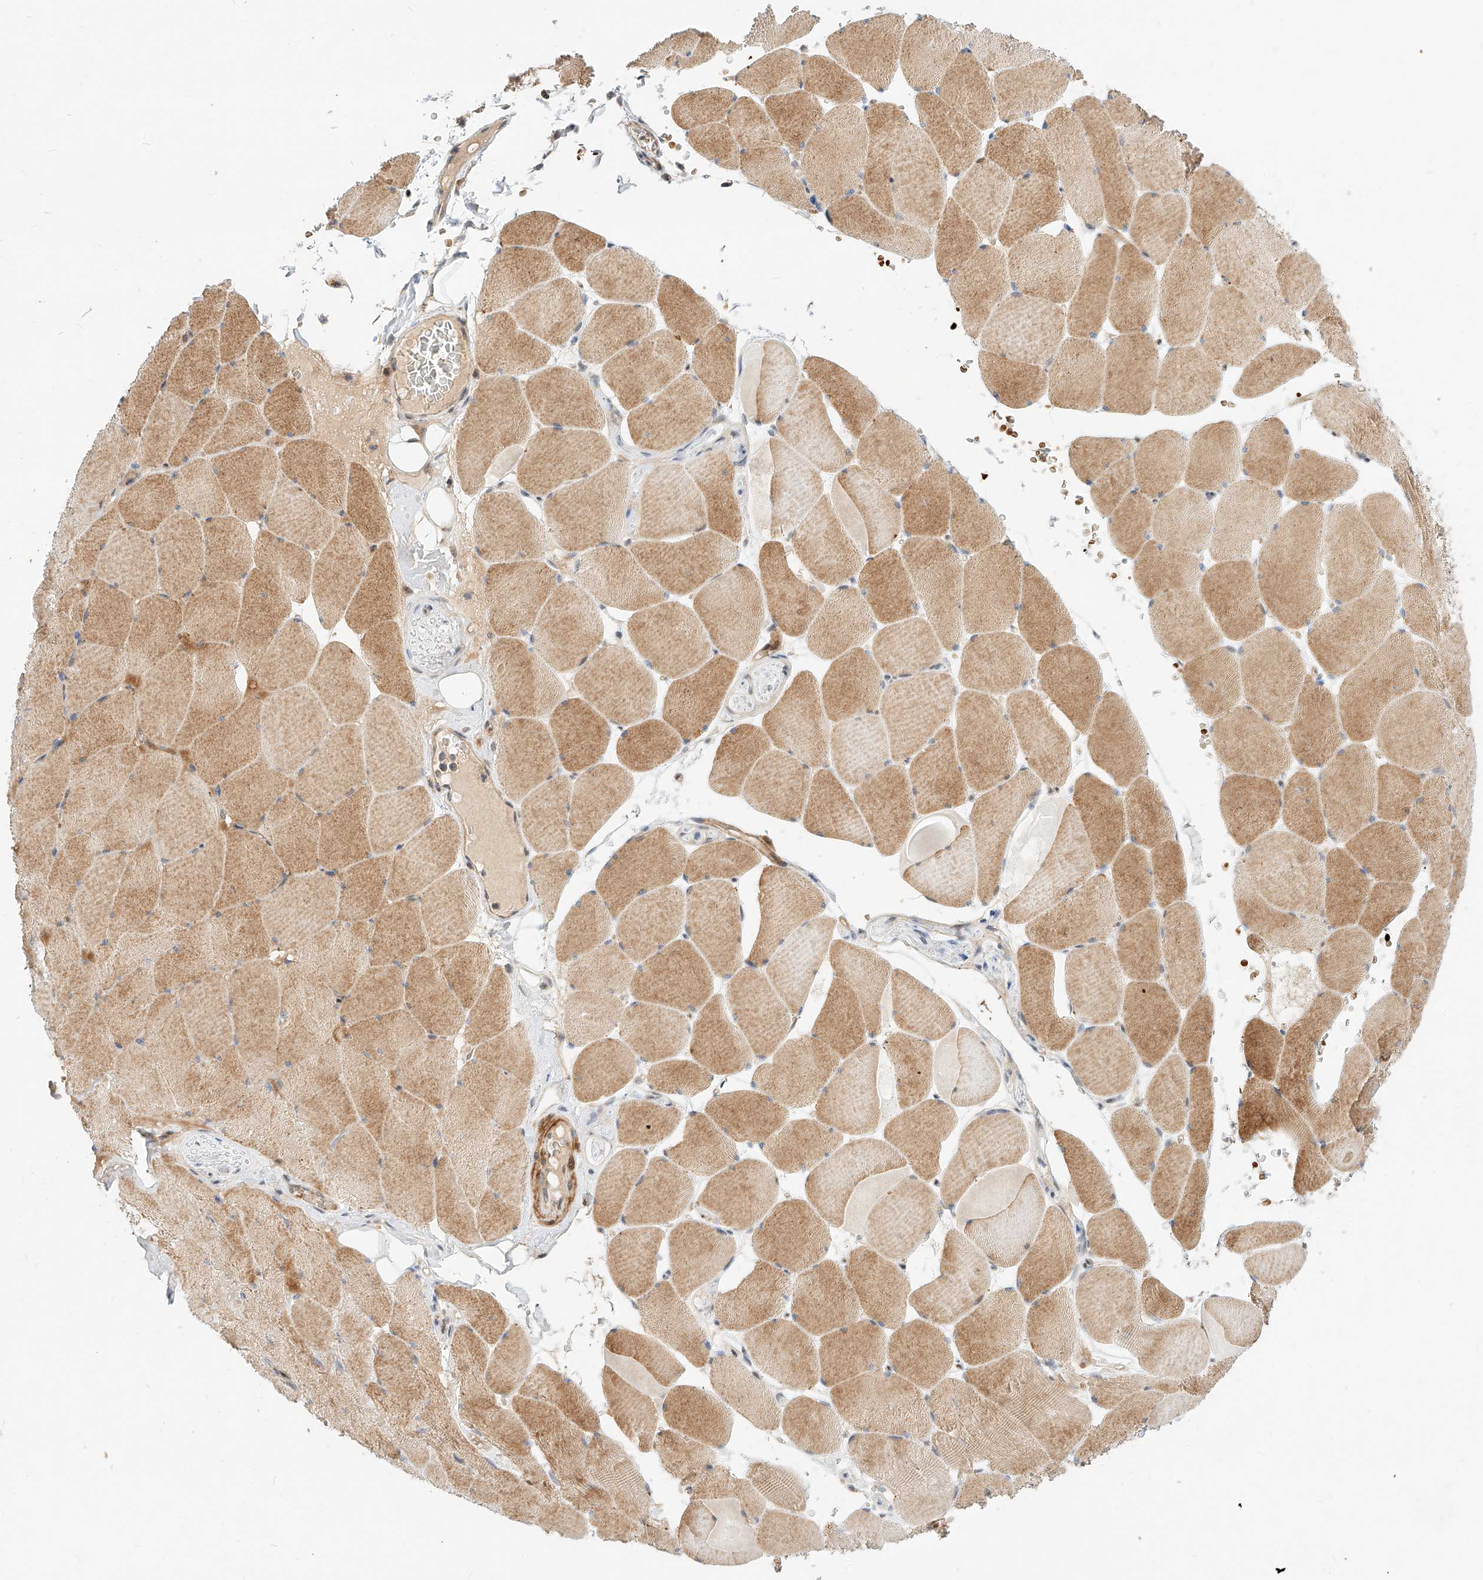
{"staining": {"intensity": "moderate", "quantity": ">75%", "location": "cytoplasmic/membranous"}, "tissue": "skeletal muscle", "cell_type": "Myocytes", "image_type": "normal", "snomed": [{"axis": "morphology", "description": "Normal tissue, NOS"}, {"axis": "topography", "description": "Skeletal muscle"}, {"axis": "topography", "description": "Head-Neck"}], "caption": "Immunohistochemistry (DAB (3,3'-diaminobenzidine)) staining of normal human skeletal muscle shows moderate cytoplasmic/membranous protein expression in about >75% of myocytes. Nuclei are stained in blue.", "gene": "CBX8", "patient": {"sex": "male", "age": 66}}